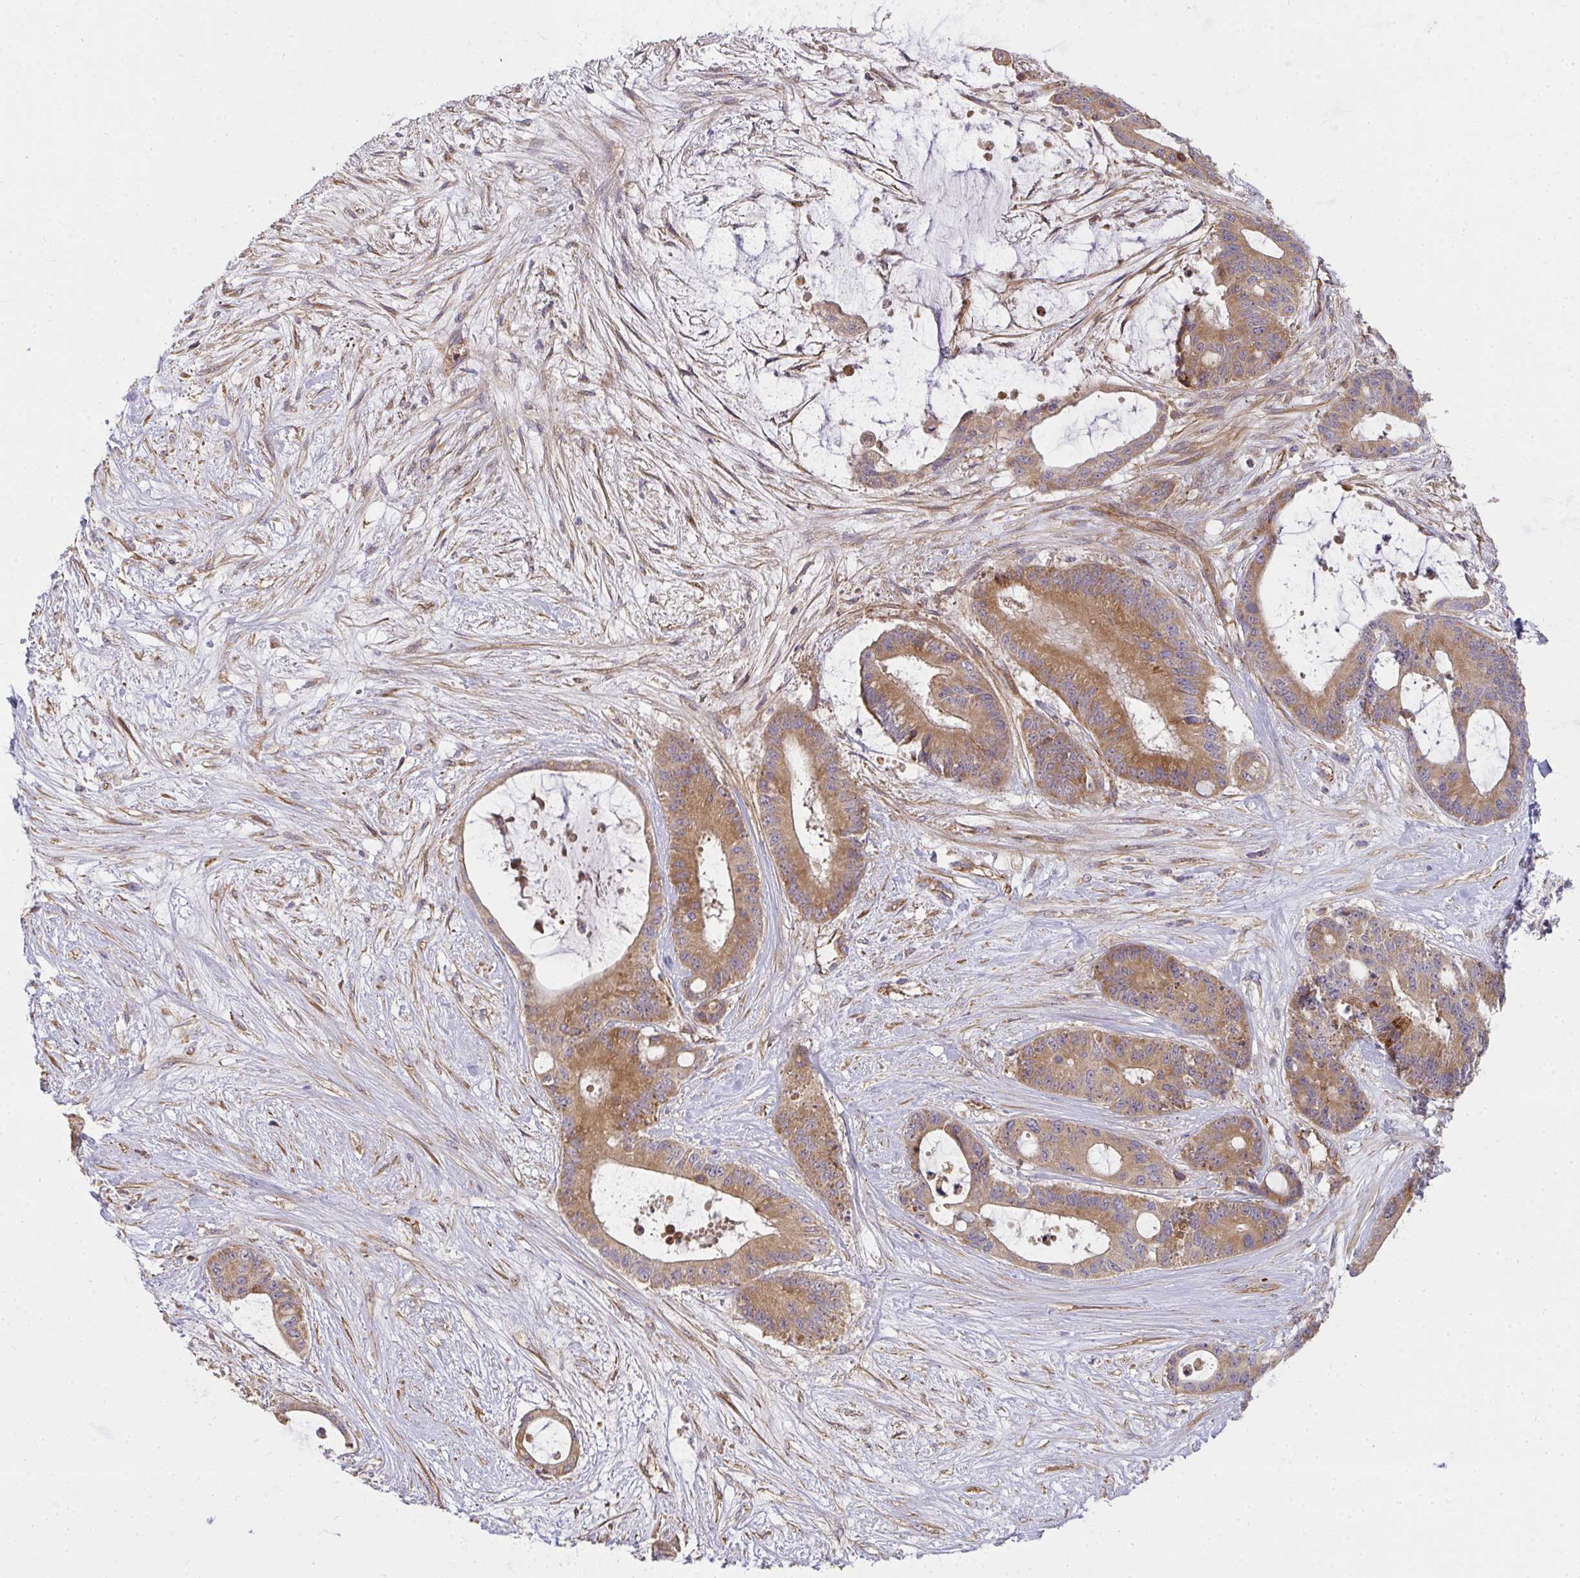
{"staining": {"intensity": "moderate", "quantity": ">75%", "location": "cytoplasmic/membranous"}, "tissue": "liver cancer", "cell_type": "Tumor cells", "image_type": "cancer", "snomed": [{"axis": "morphology", "description": "Normal tissue, NOS"}, {"axis": "morphology", "description": "Cholangiocarcinoma"}, {"axis": "topography", "description": "Liver"}, {"axis": "topography", "description": "Peripheral nerve tissue"}], "caption": "Tumor cells demonstrate moderate cytoplasmic/membranous positivity in about >75% of cells in liver cancer (cholangiocarcinoma). The staining is performed using DAB brown chromogen to label protein expression. The nuclei are counter-stained blue using hematoxylin.", "gene": "B4GALT6", "patient": {"sex": "female", "age": 73}}